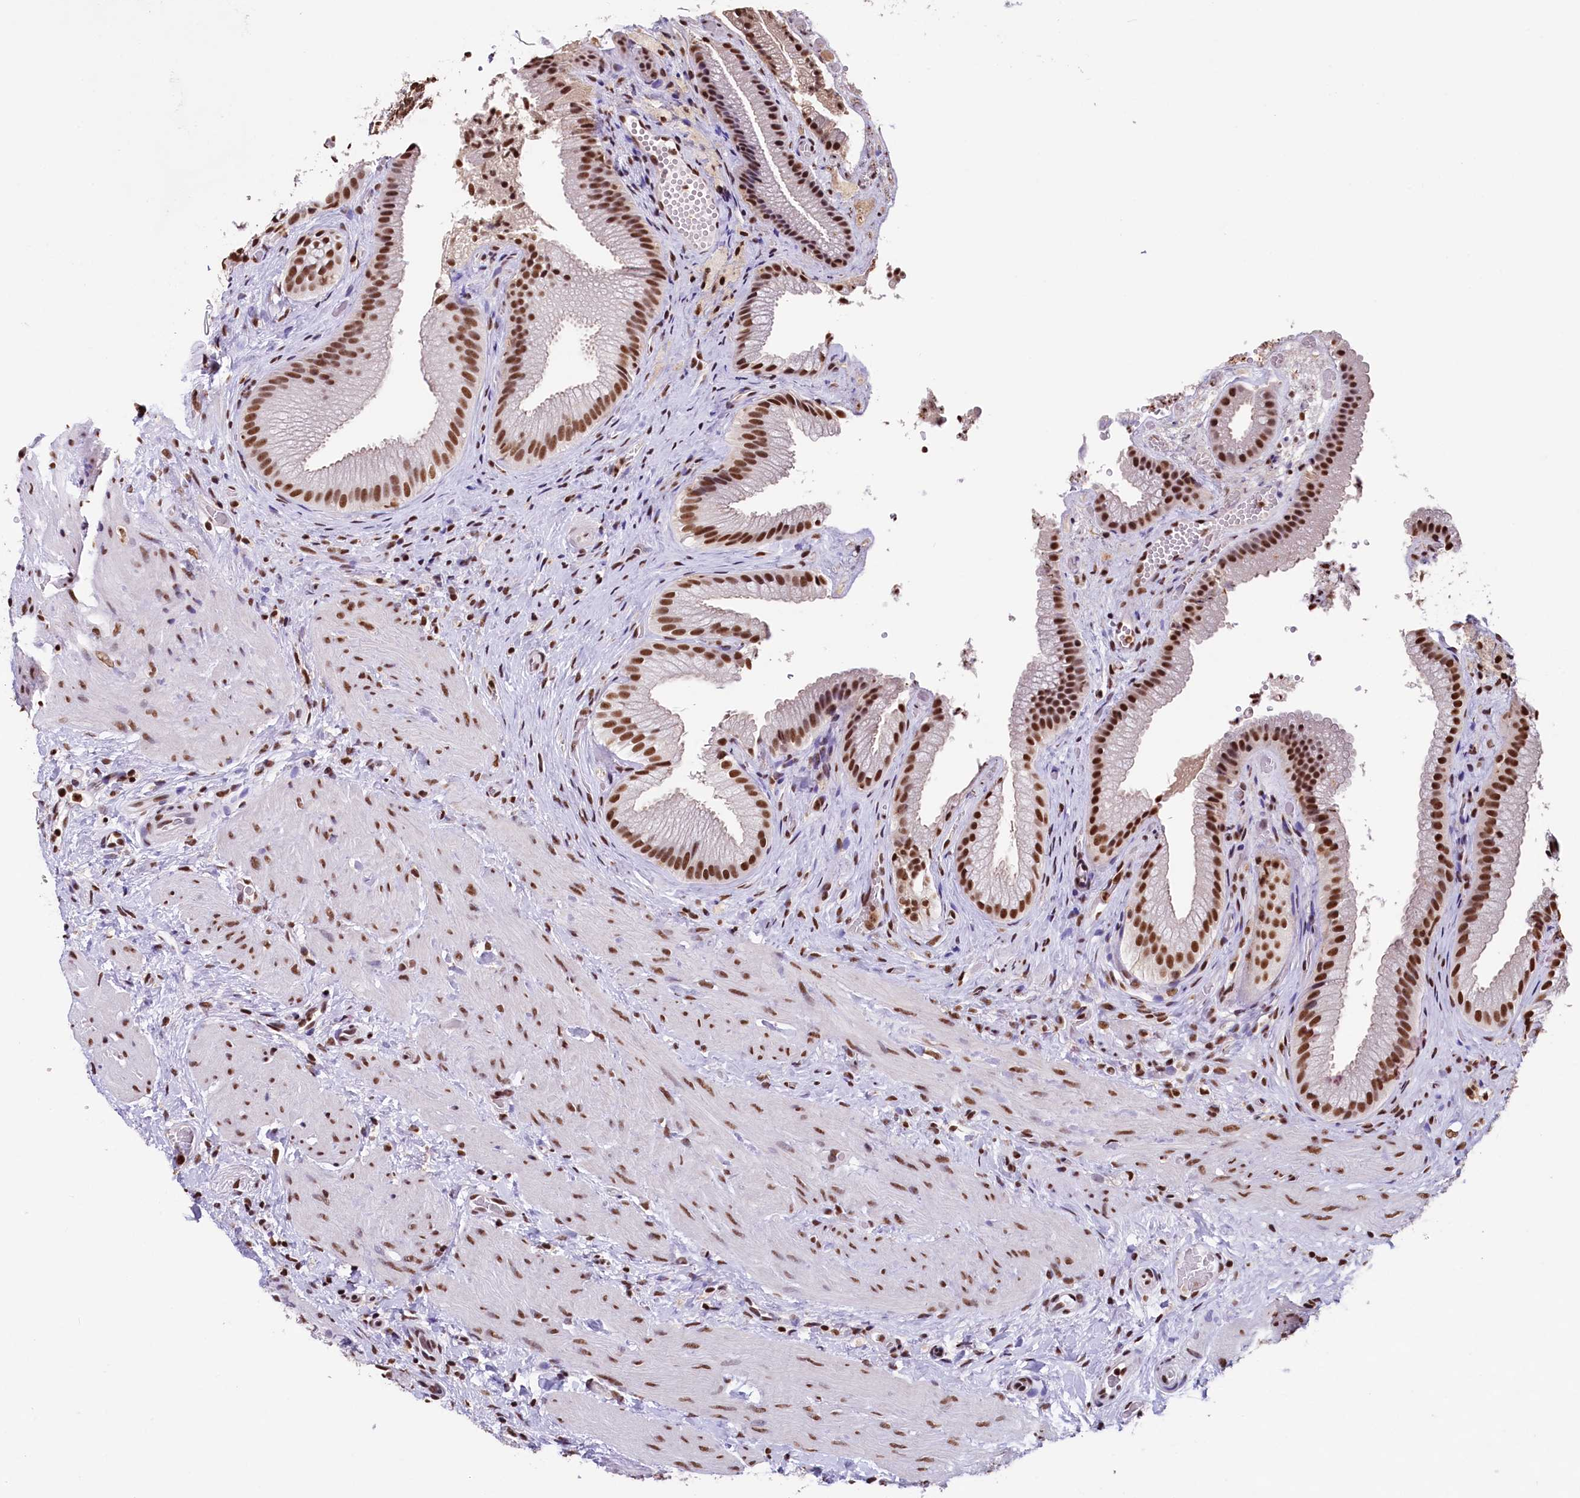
{"staining": {"intensity": "strong", "quantity": ">75%", "location": "nuclear"}, "tissue": "gallbladder", "cell_type": "Glandular cells", "image_type": "normal", "snomed": [{"axis": "morphology", "description": "Normal tissue, NOS"}, {"axis": "morphology", "description": "Inflammation, NOS"}, {"axis": "topography", "description": "Gallbladder"}], "caption": "Gallbladder stained with a brown dye reveals strong nuclear positive positivity in approximately >75% of glandular cells.", "gene": "SNRPD2", "patient": {"sex": "male", "age": 51}}